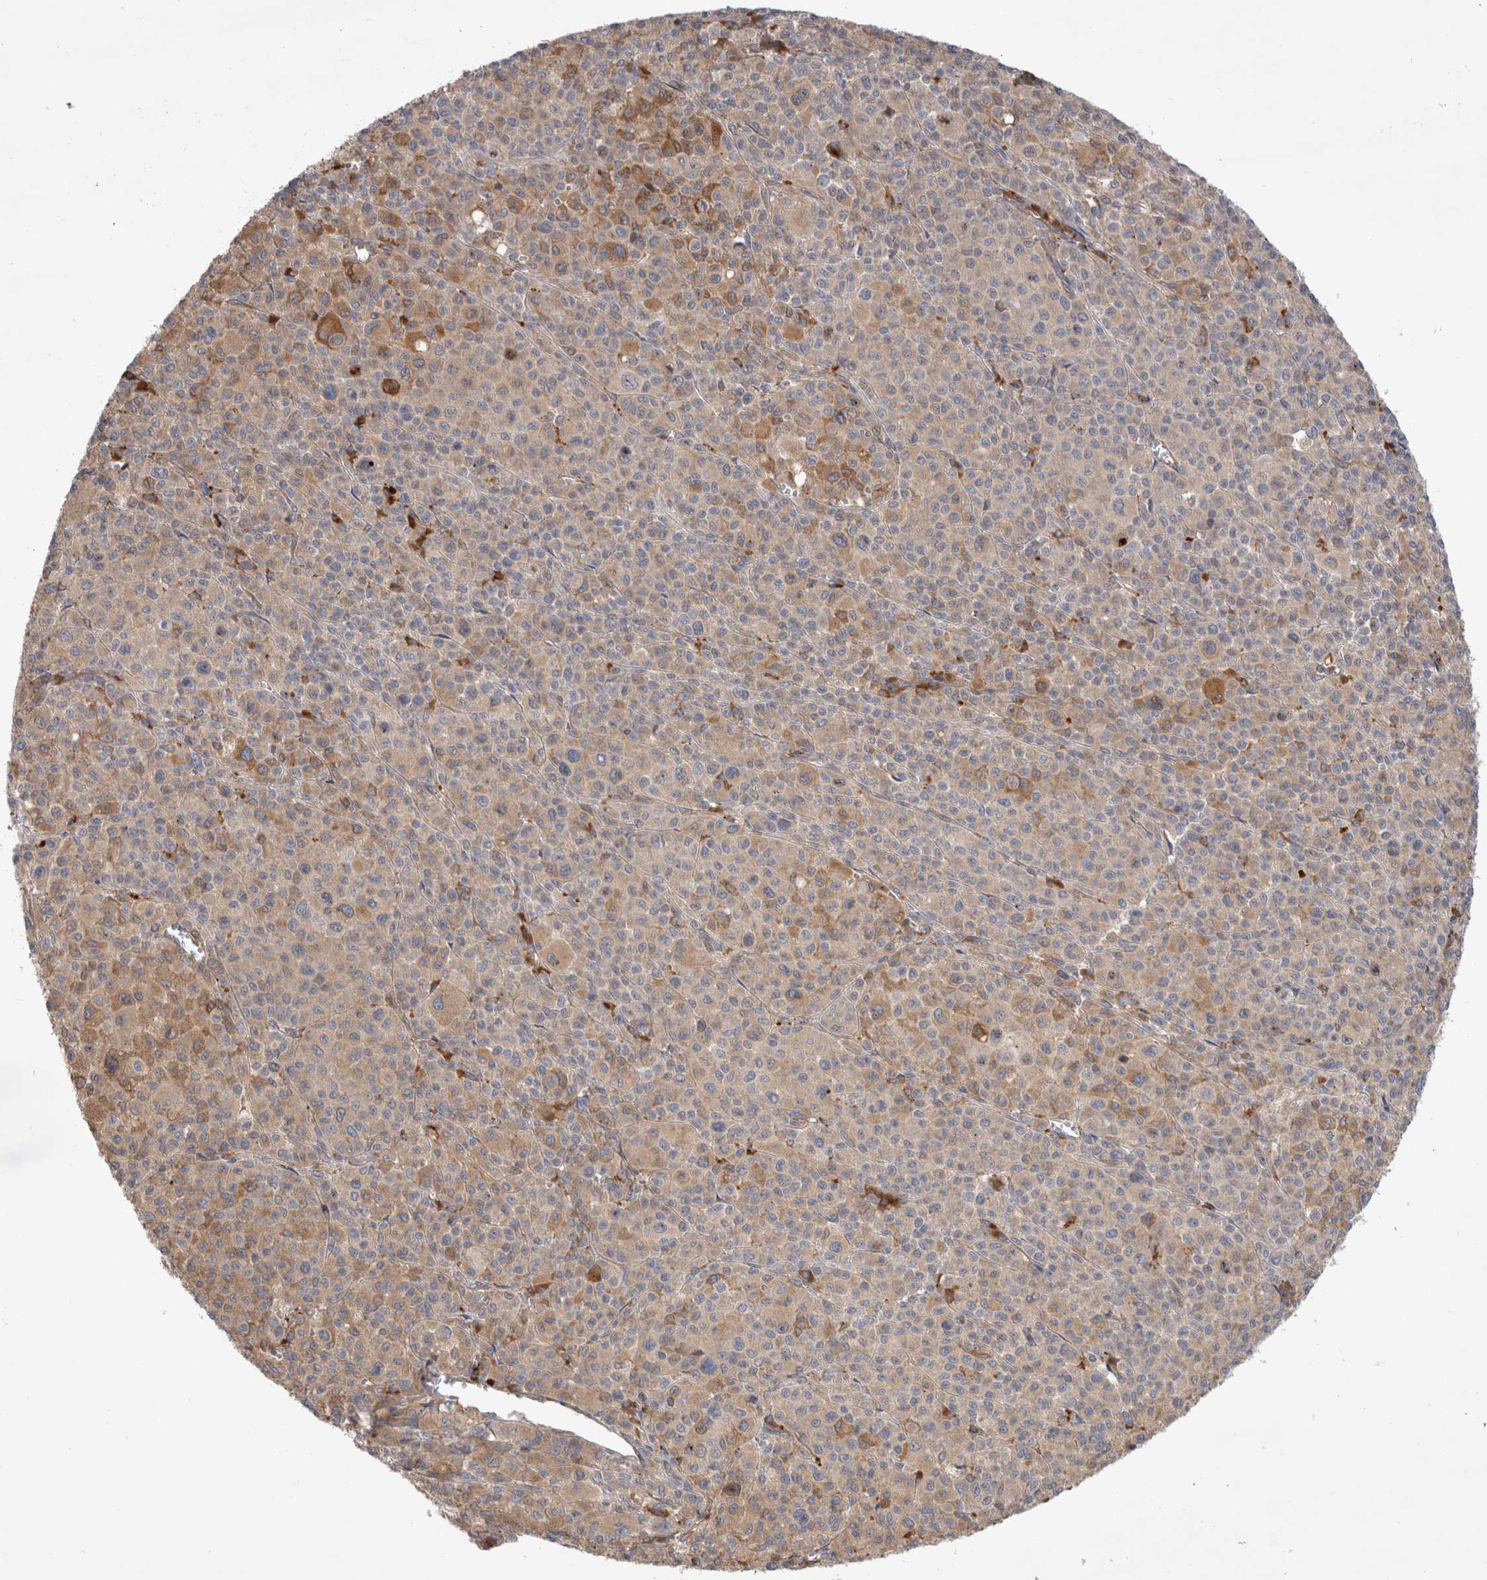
{"staining": {"intensity": "moderate", "quantity": "<25%", "location": "cytoplasmic/membranous"}, "tissue": "melanoma", "cell_type": "Tumor cells", "image_type": "cancer", "snomed": [{"axis": "morphology", "description": "Malignant melanoma, Metastatic site"}, {"axis": "topography", "description": "Skin"}], "caption": "Tumor cells exhibit moderate cytoplasmic/membranous positivity in about <25% of cells in malignant melanoma (metastatic site).", "gene": "PDCD10", "patient": {"sex": "female", "age": 74}}